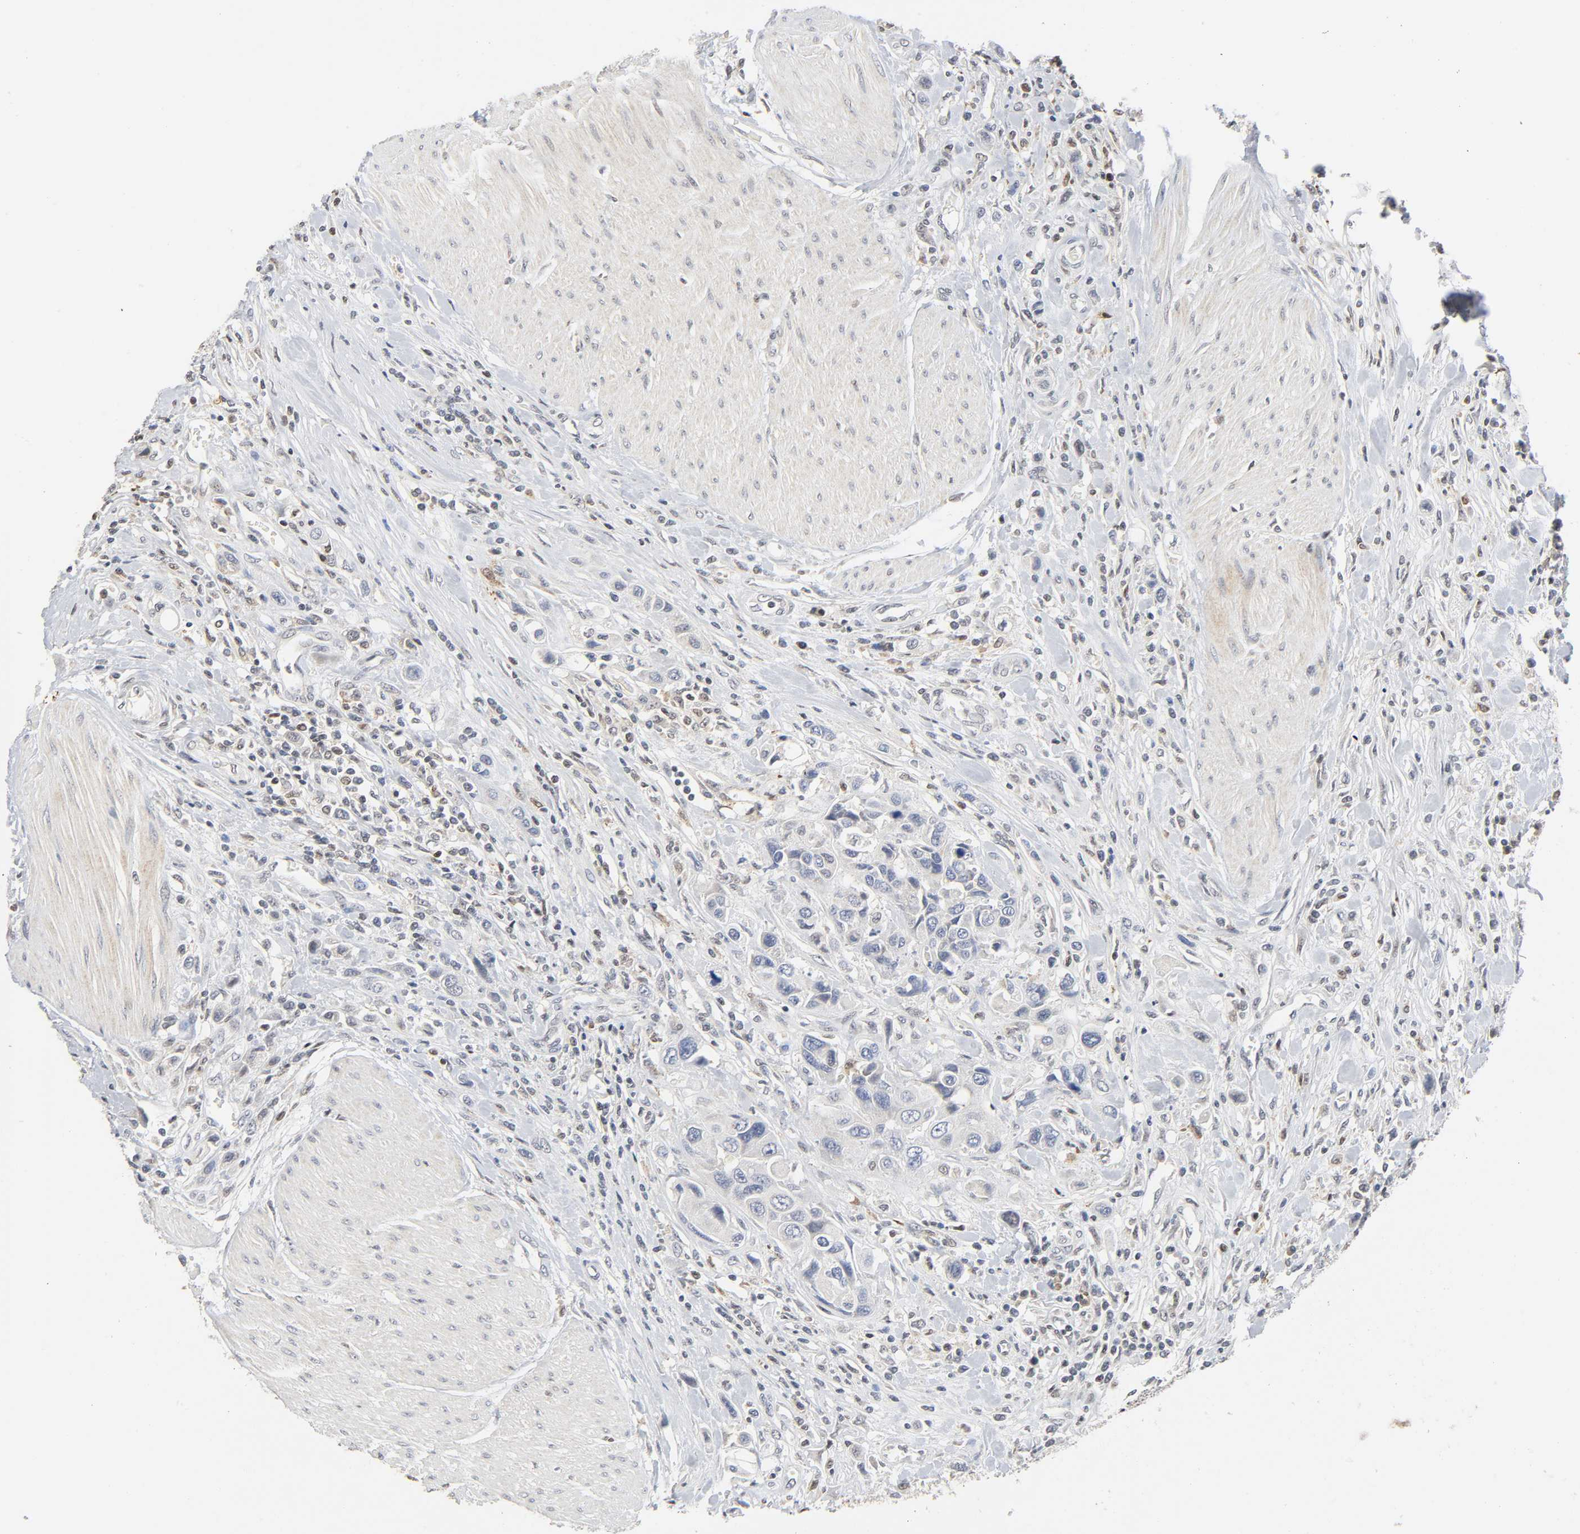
{"staining": {"intensity": "negative", "quantity": "none", "location": "none"}, "tissue": "urothelial cancer", "cell_type": "Tumor cells", "image_type": "cancer", "snomed": [{"axis": "morphology", "description": "Urothelial carcinoma, High grade"}, {"axis": "topography", "description": "Urinary bladder"}], "caption": "IHC image of human urothelial cancer stained for a protein (brown), which demonstrates no positivity in tumor cells. The staining is performed using DAB (3,3'-diaminobenzidine) brown chromogen with nuclei counter-stained in using hematoxylin.", "gene": "KAT2B", "patient": {"sex": "male", "age": 50}}